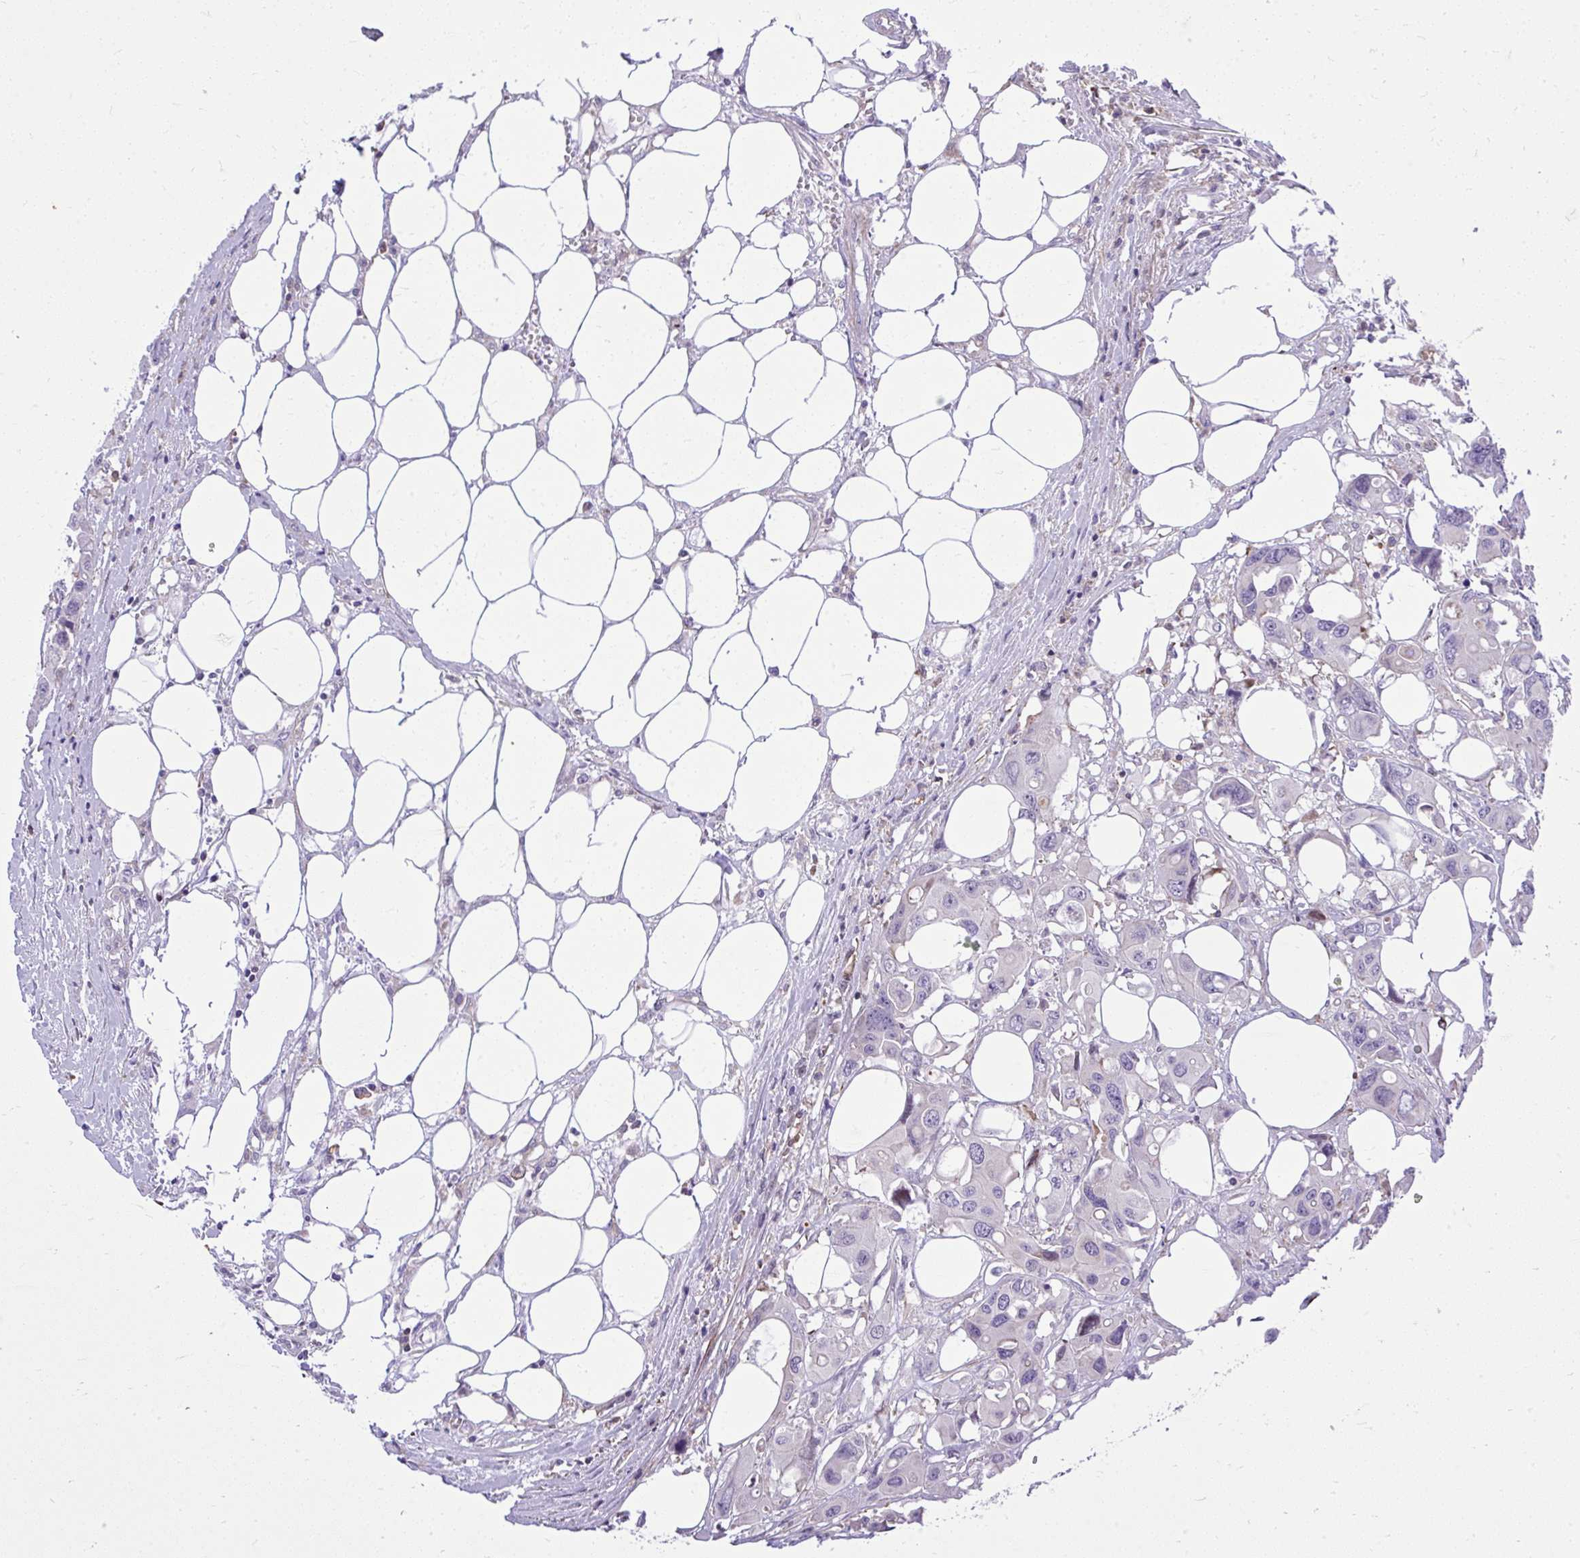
{"staining": {"intensity": "negative", "quantity": "none", "location": "none"}, "tissue": "colorectal cancer", "cell_type": "Tumor cells", "image_type": "cancer", "snomed": [{"axis": "morphology", "description": "Adenocarcinoma, NOS"}, {"axis": "topography", "description": "Colon"}], "caption": "This histopathology image is of colorectal cancer stained with immunohistochemistry to label a protein in brown with the nuclei are counter-stained blue. There is no staining in tumor cells. Nuclei are stained in blue.", "gene": "GRK4", "patient": {"sex": "male", "age": 77}}